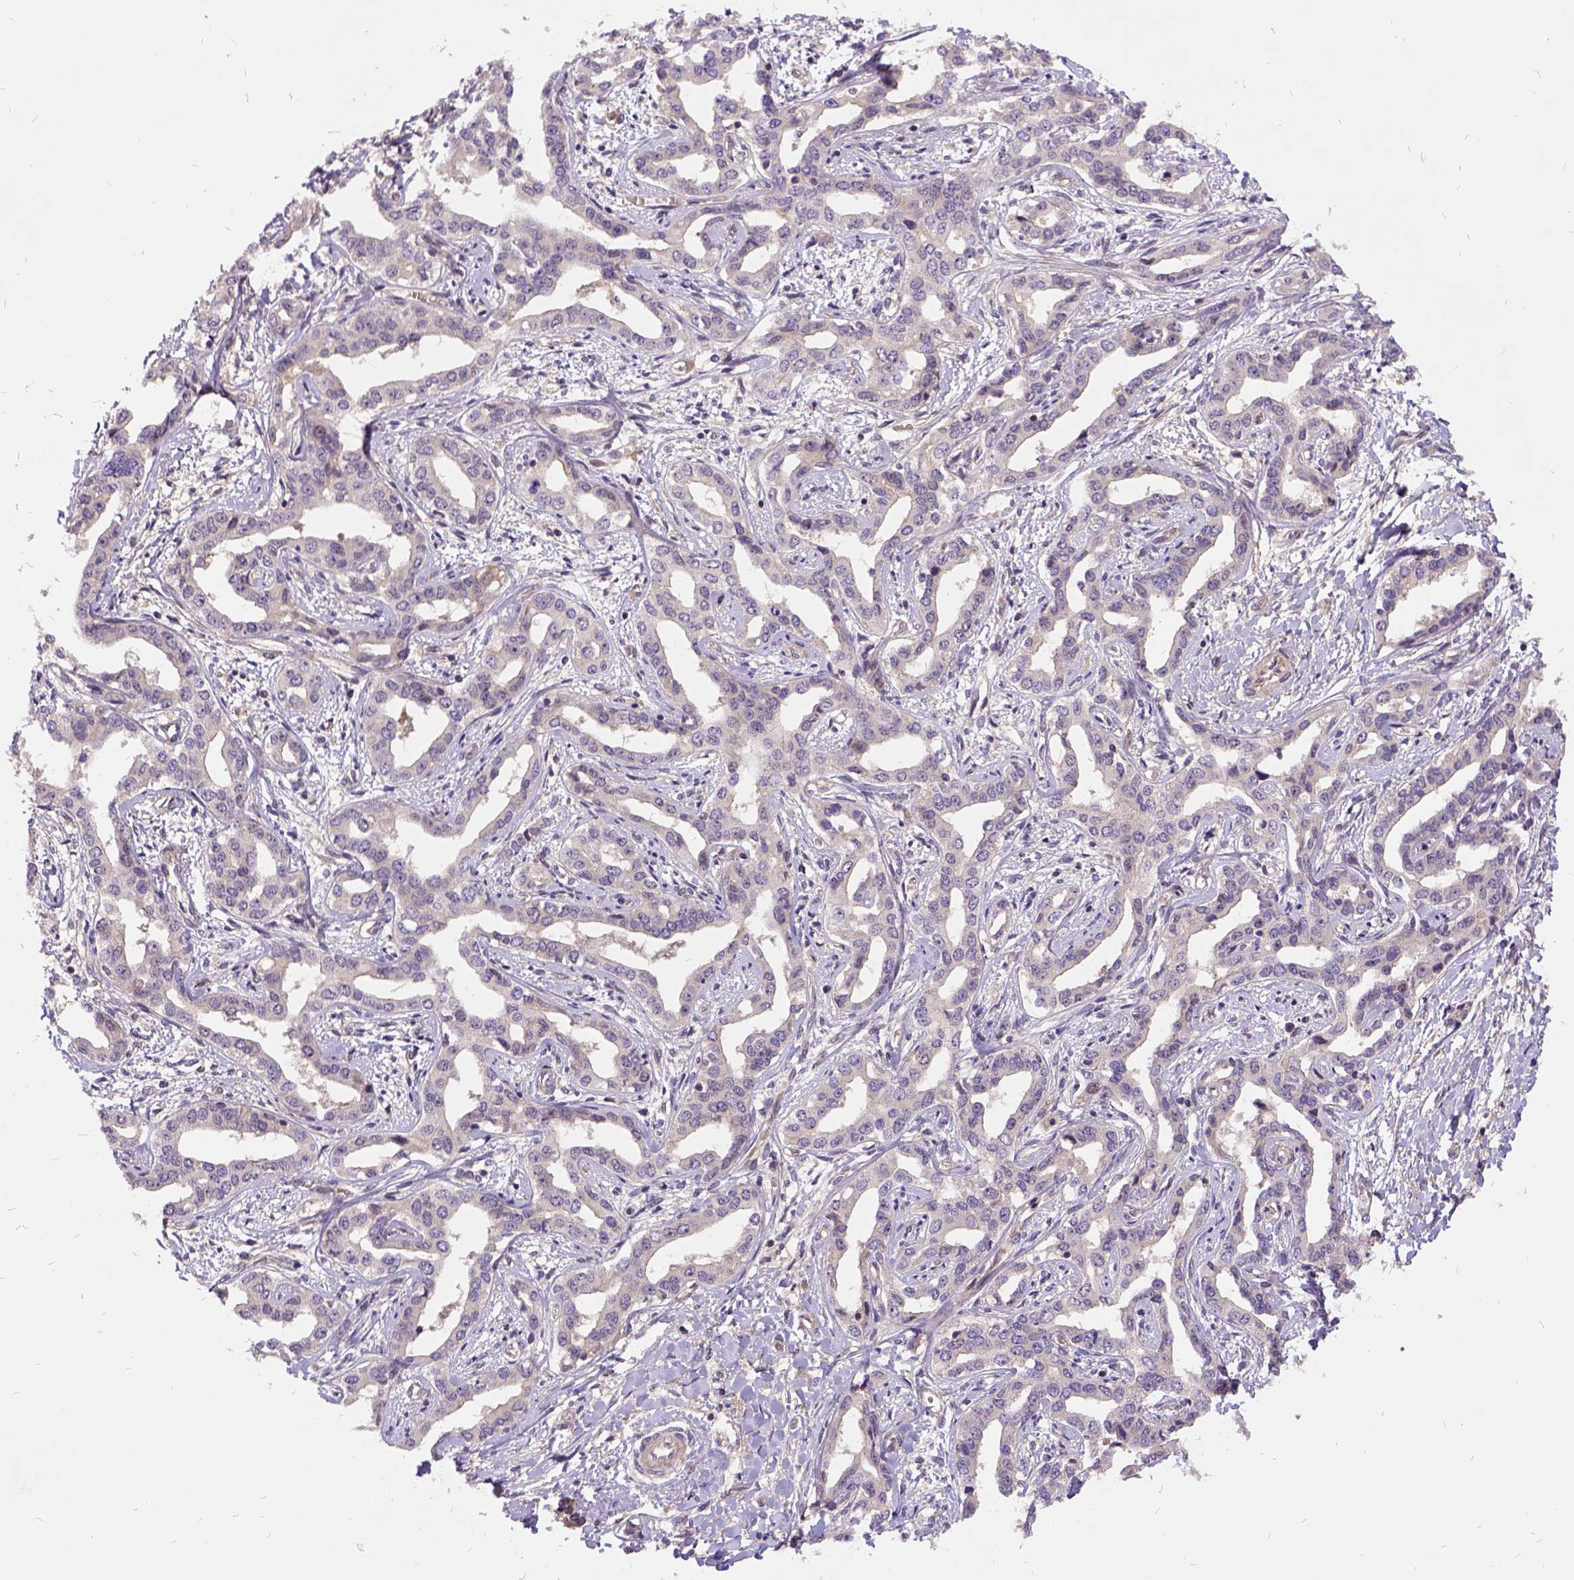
{"staining": {"intensity": "negative", "quantity": "none", "location": "none"}, "tissue": "liver cancer", "cell_type": "Tumor cells", "image_type": "cancer", "snomed": [{"axis": "morphology", "description": "Cholangiocarcinoma"}, {"axis": "topography", "description": "Liver"}], "caption": "IHC micrograph of neoplastic tissue: human liver cancer stained with DAB (3,3'-diaminobenzidine) displays no significant protein positivity in tumor cells.", "gene": "ILRUN", "patient": {"sex": "male", "age": 59}}